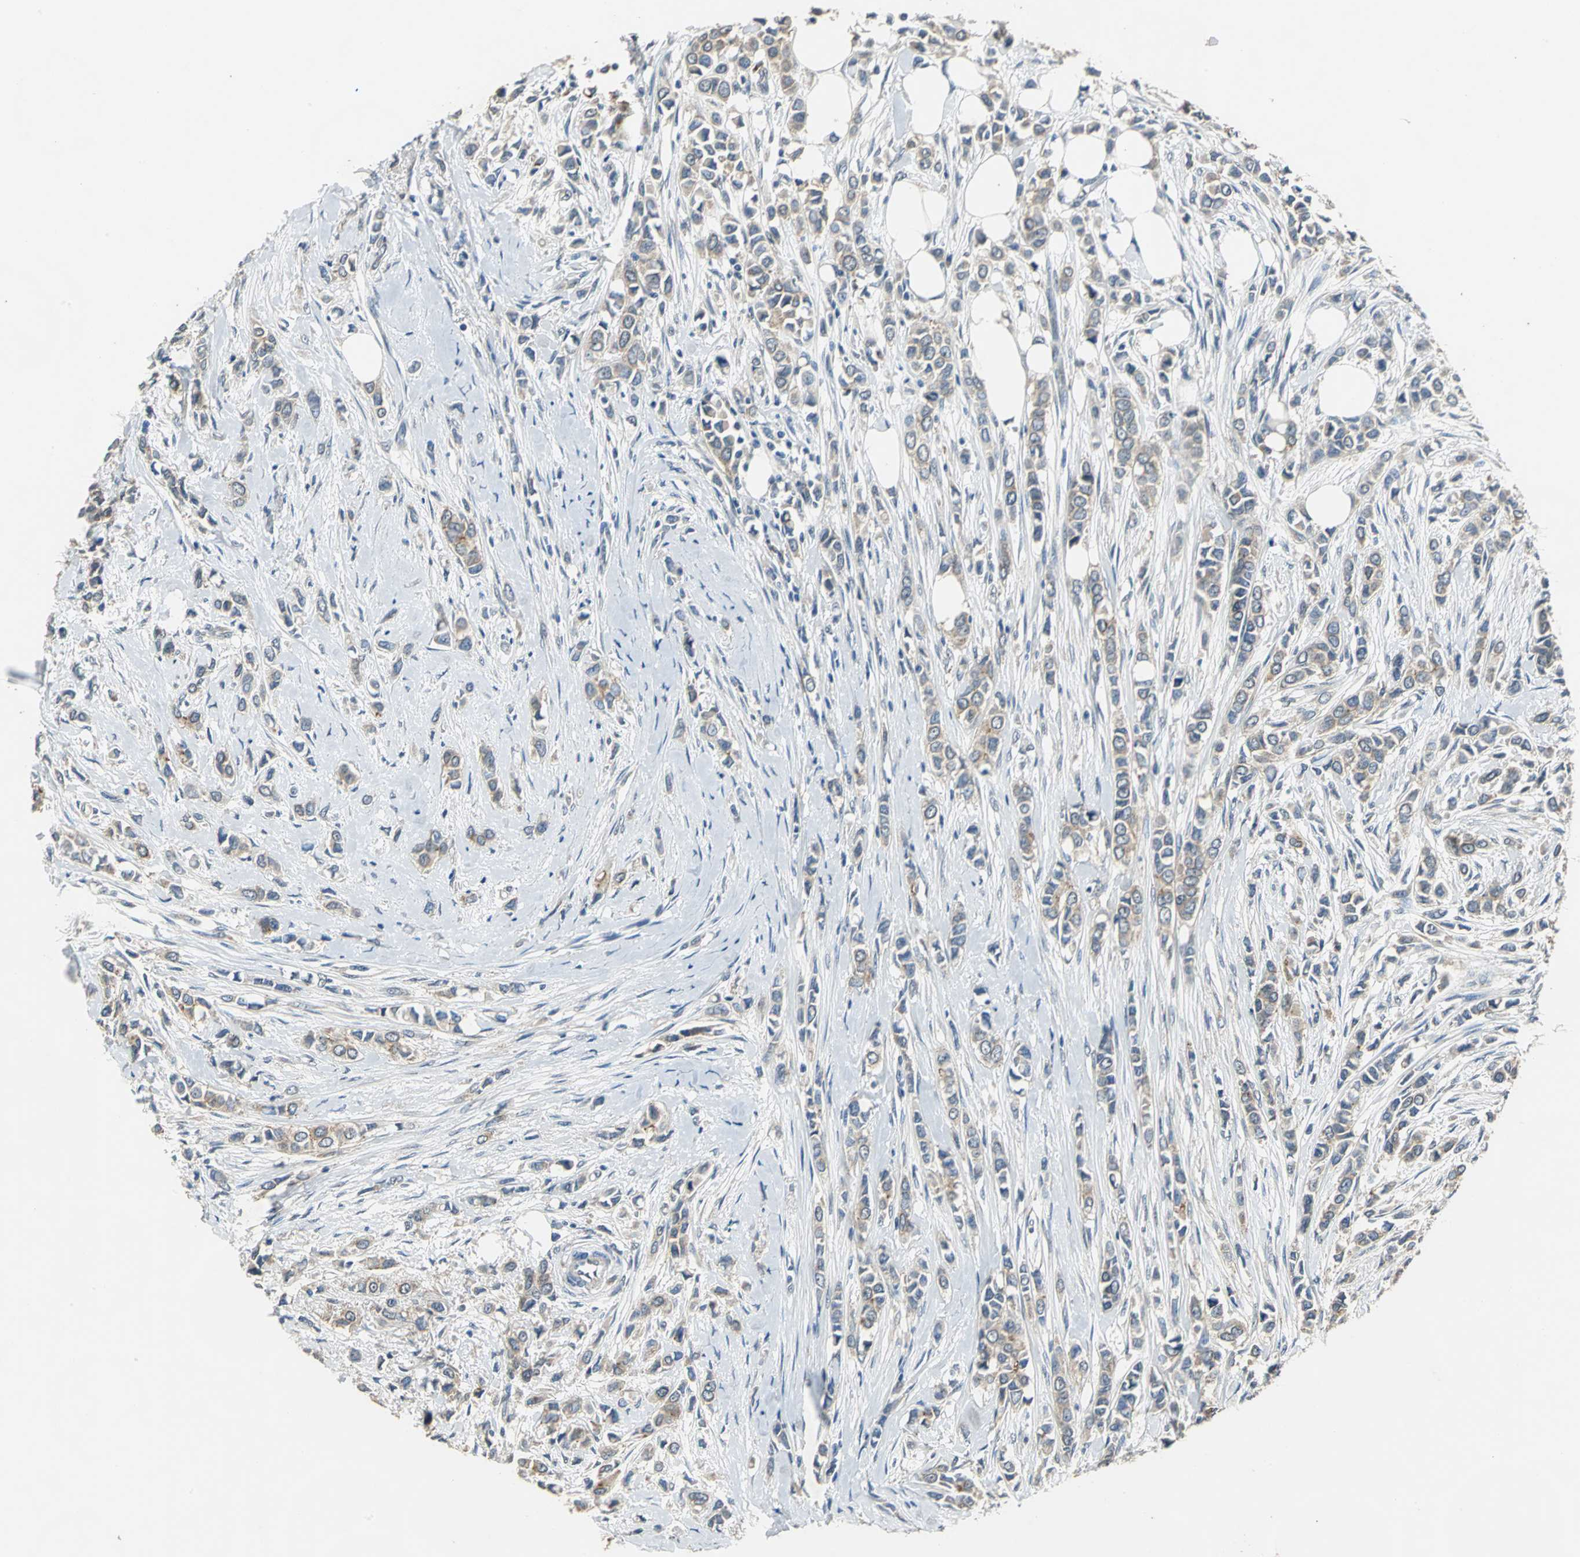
{"staining": {"intensity": "weak", "quantity": ">75%", "location": "cytoplasmic/membranous"}, "tissue": "breast cancer", "cell_type": "Tumor cells", "image_type": "cancer", "snomed": [{"axis": "morphology", "description": "Lobular carcinoma"}, {"axis": "topography", "description": "Breast"}], "caption": "Protein analysis of breast cancer (lobular carcinoma) tissue exhibits weak cytoplasmic/membranous staining in about >75% of tumor cells. Immunohistochemistry stains the protein in brown and the nuclei are stained blue.", "gene": "OCLN", "patient": {"sex": "female", "age": 51}}